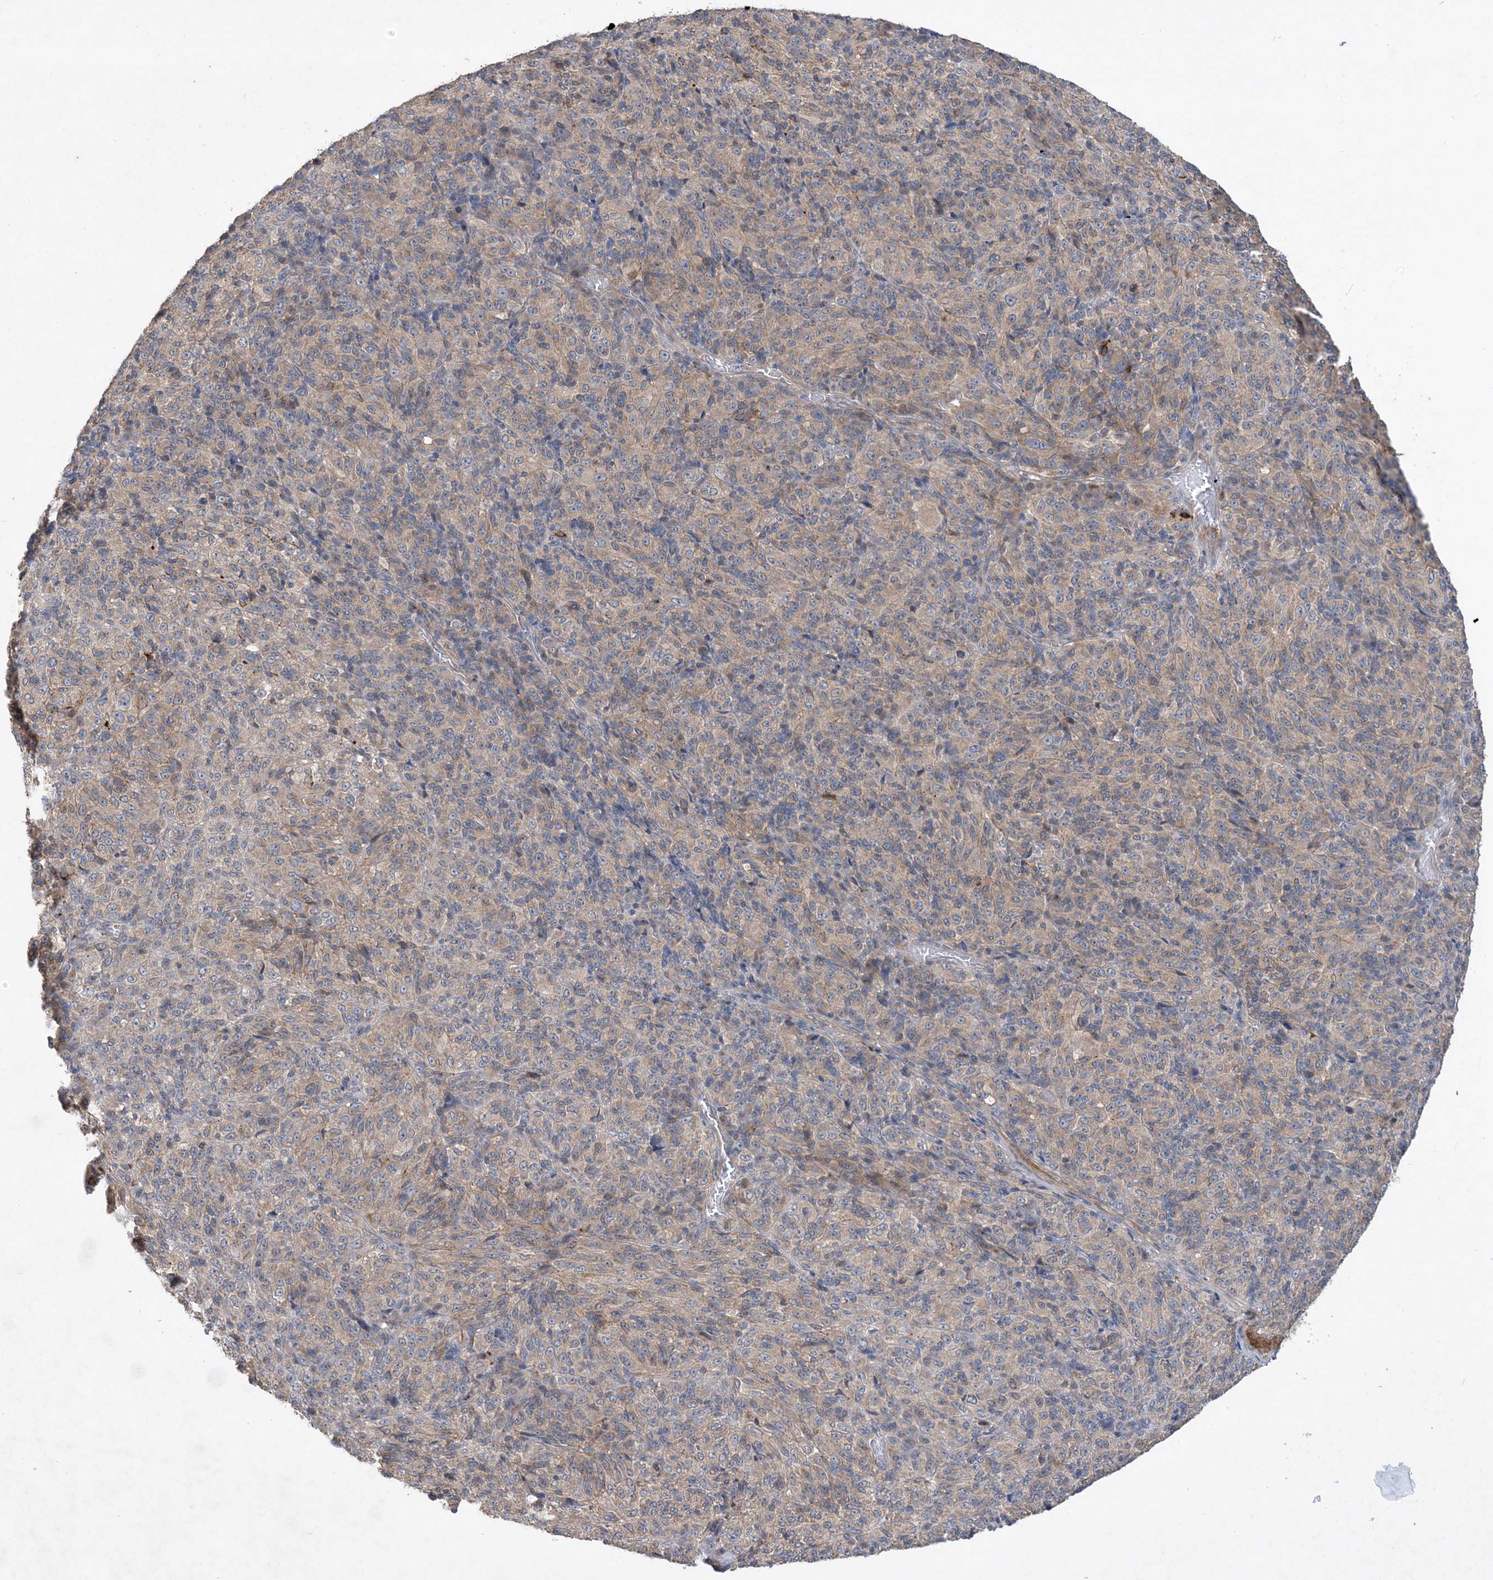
{"staining": {"intensity": "moderate", "quantity": "<25%", "location": "cytoplasmic/membranous"}, "tissue": "melanoma", "cell_type": "Tumor cells", "image_type": "cancer", "snomed": [{"axis": "morphology", "description": "Malignant melanoma, Metastatic site"}, {"axis": "topography", "description": "Brain"}], "caption": "A micrograph showing moderate cytoplasmic/membranous expression in about <25% of tumor cells in malignant melanoma (metastatic site), as visualized by brown immunohistochemical staining.", "gene": "MASP2", "patient": {"sex": "female", "age": 56}}